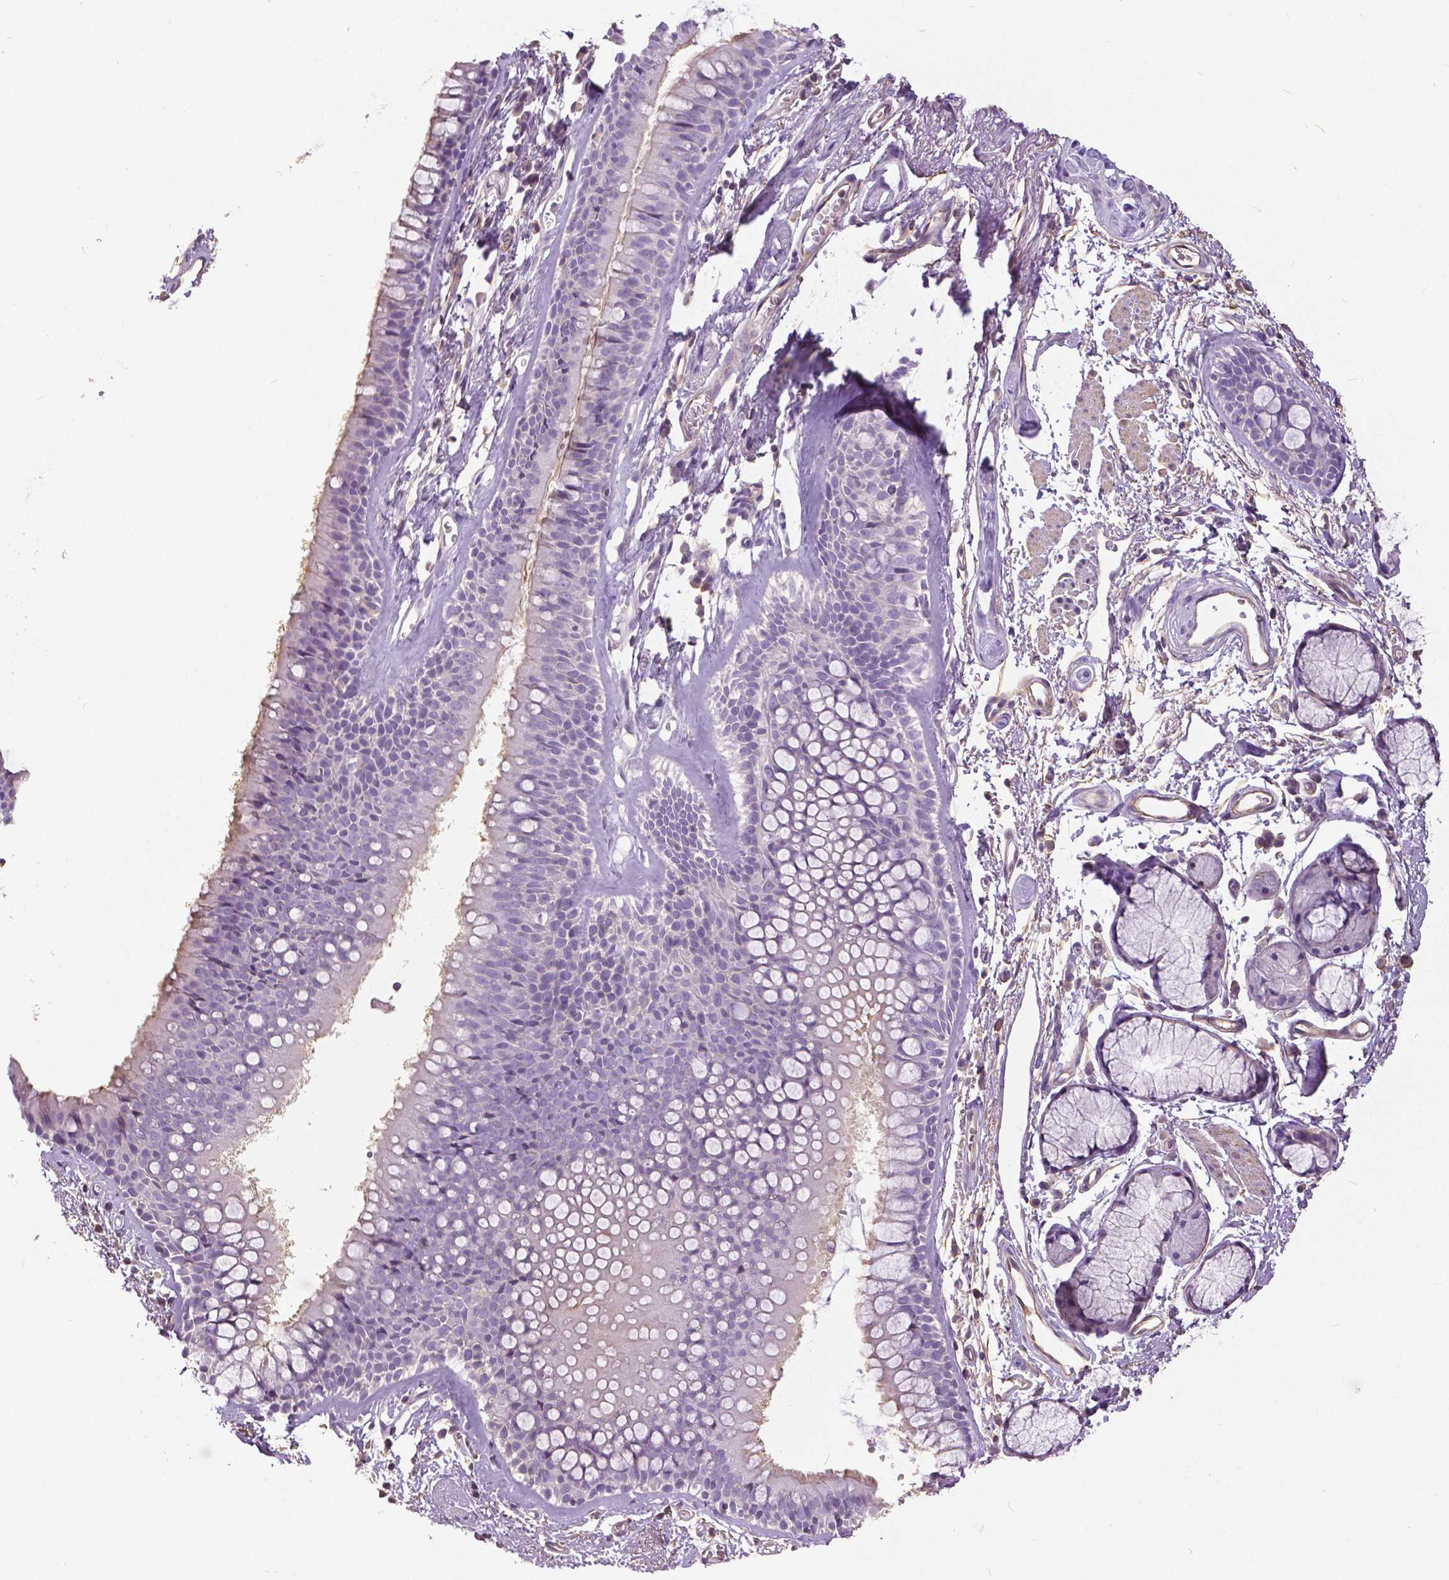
{"staining": {"intensity": "negative", "quantity": "none", "location": "none"}, "tissue": "soft tissue", "cell_type": "Fibroblasts", "image_type": "normal", "snomed": [{"axis": "morphology", "description": "Normal tissue, NOS"}, {"axis": "topography", "description": "Cartilage tissue"}, {"axis": "topography", "description": "Bronchus"}], "caption": "An image of human soft tissue is negative for staining in fibroblasts. (DAB (3,3'-diaminobenzidine) immunohistochemistry visualized using brightfield microscopy, high magnification).", "gene": "ANXA13", "patient": {"sex": "female", "age": 79}}